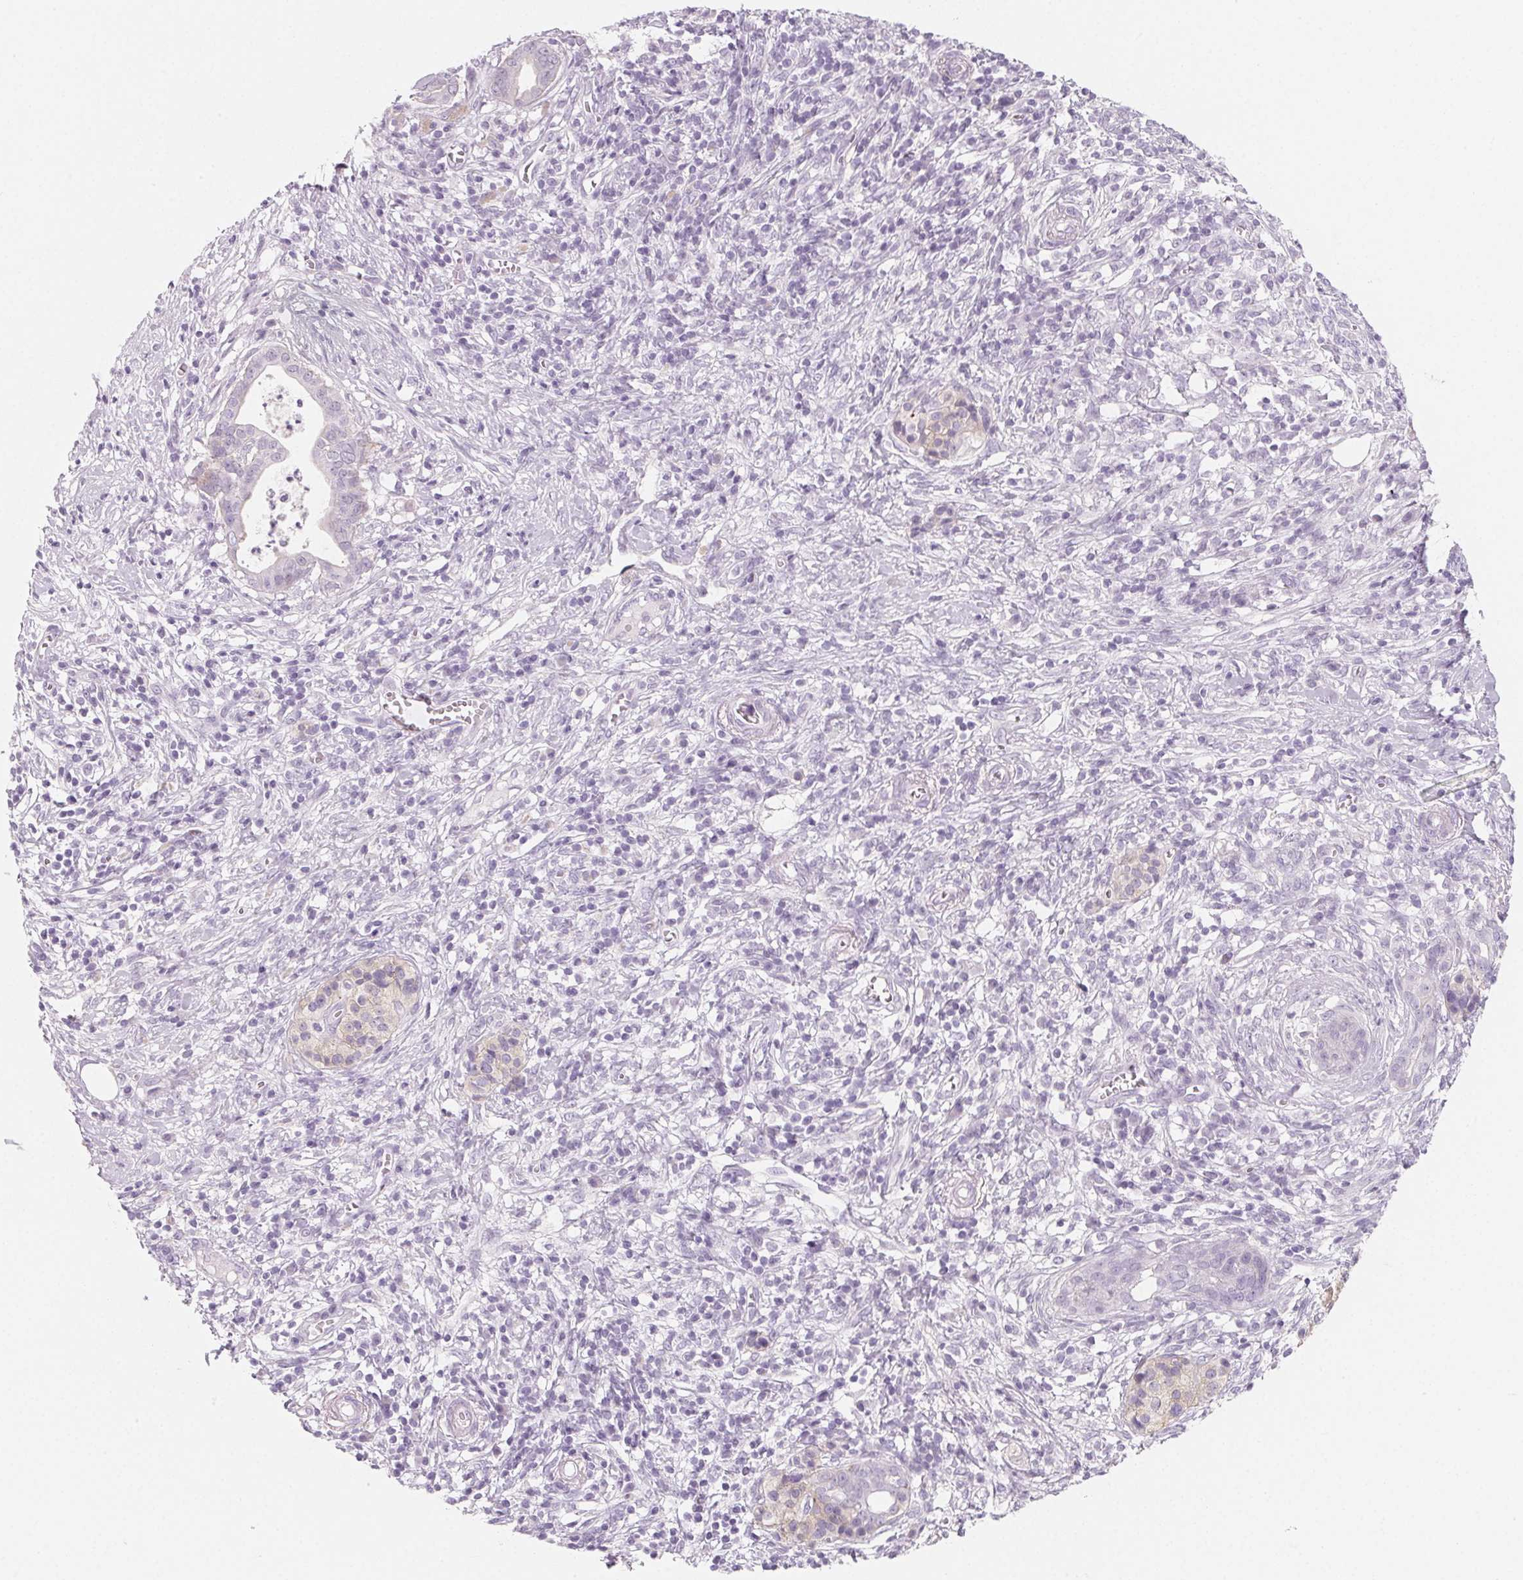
{"staining": {"intensity": "negative", "quantity": "none", "location": "none"}, "tissue": "pancreatic cancer", "cell_type": "Tumor cells", "image_type": "cancer", "snomed": [{"axis": "morphology", "description": "Adenocarcinoma, NOS"}, {"axis": "topography", "description": "Pancreas"}], "caption": "A high-resolution image shows immunohistochemistry staining of pancreatic cancer (adenocarcinoma), which shows no significant staining in tumor cells.", "gene": "SH3GL2", "patient": {"sex": "male", "age": 61}}